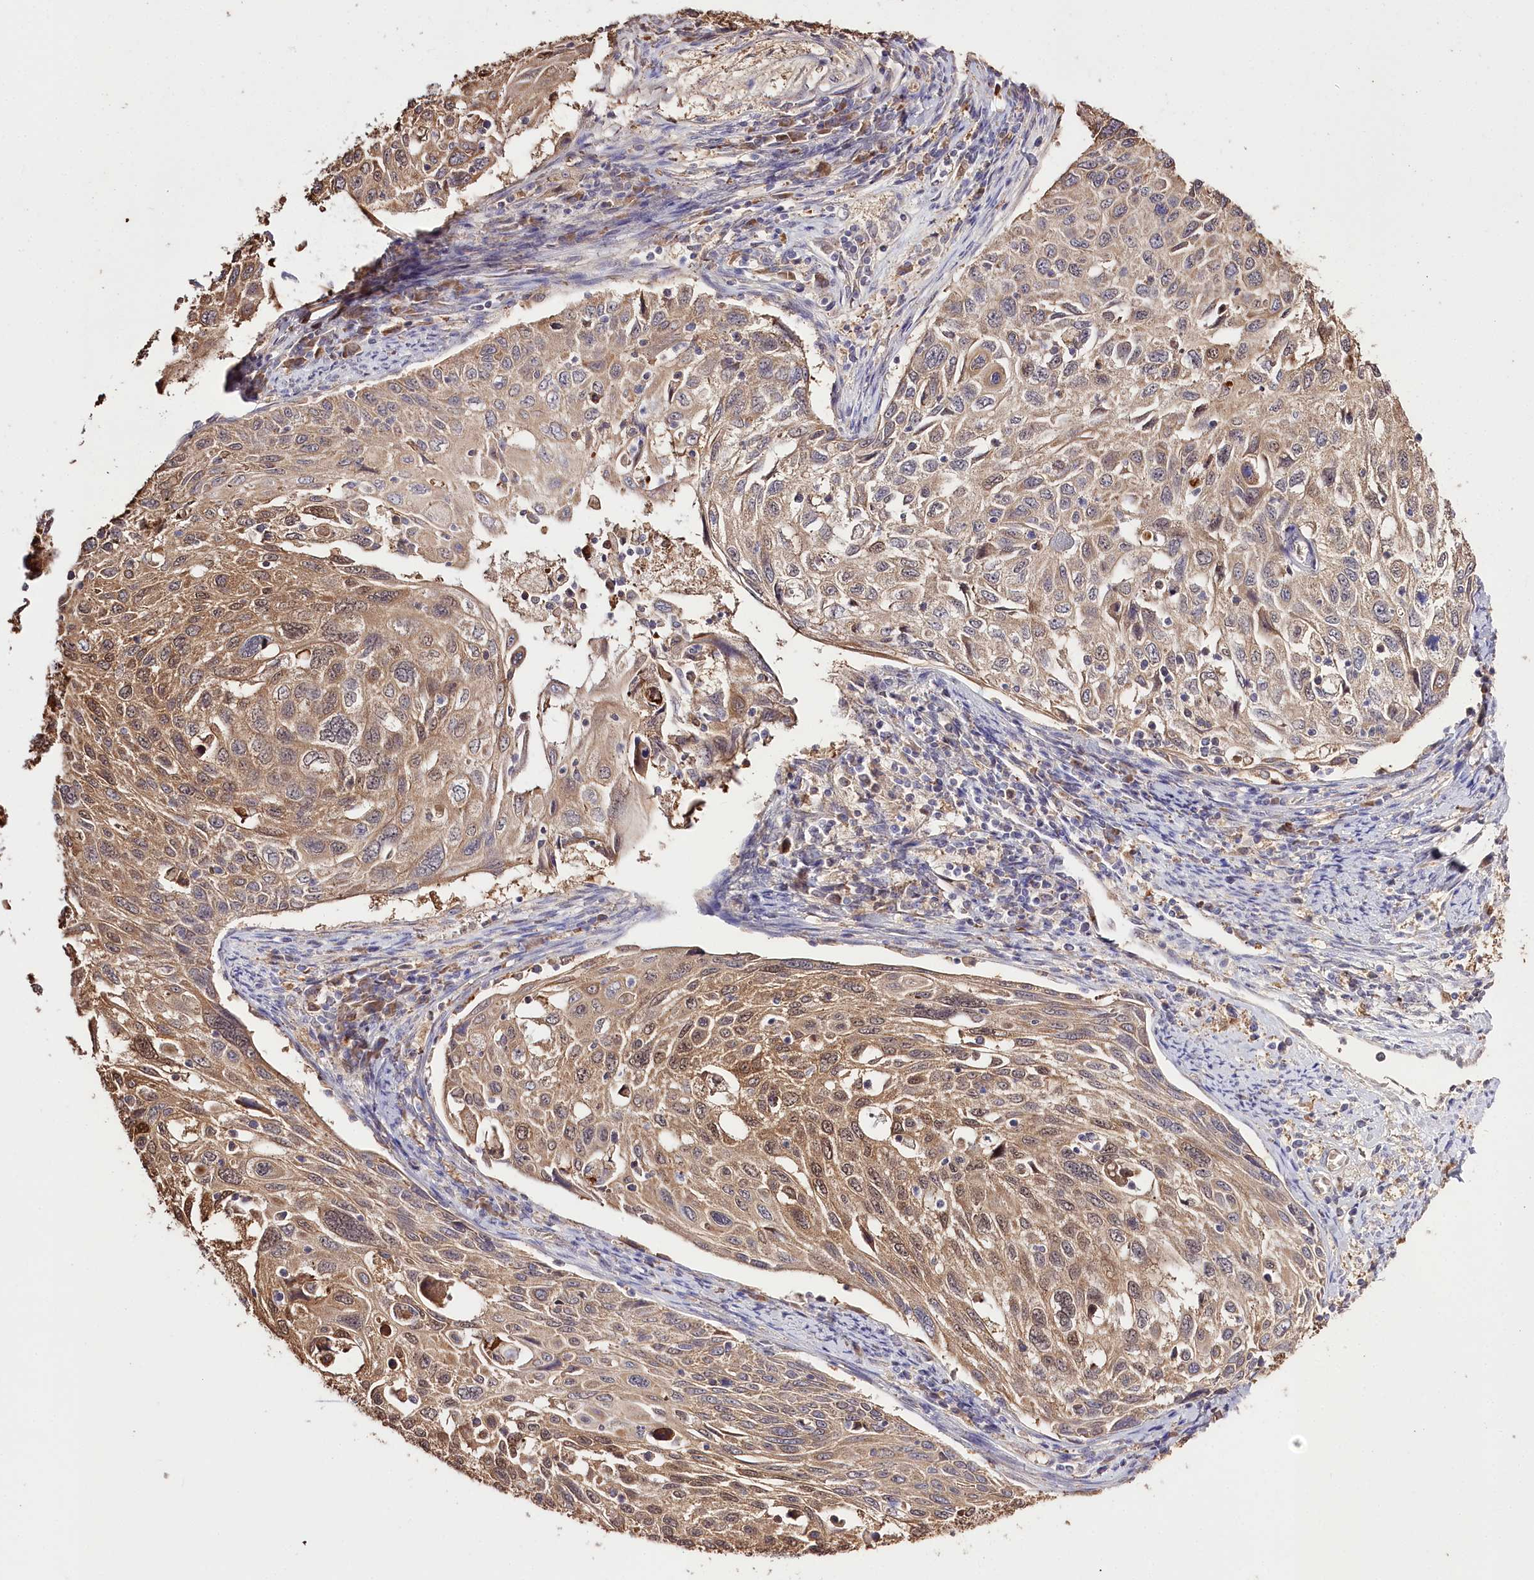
{"staining": {"intensity": "moderate", "quantity": ">75%", "location": "cytoplasmic/membranous"}, "tissue": "cervical cancer", "cell_type": "Tumor cells", "image_type": "cancer", "snomed": [{"axis": "morphology", "description": "Squamous cell carcinoma, NOS"}, {"axis": "topography", "description": "Cervix"}], "caption": "An immunohistochemistry (IHC) micrograph of tumor tissue is shown. Protein staining in brown labels moderate cytoplasmic/membranous positivity in squamous cell carcinoma (cervical) within tumor cells.", "gene": "R3HDM2", "patient": {"sex": "female", "age": 70}}